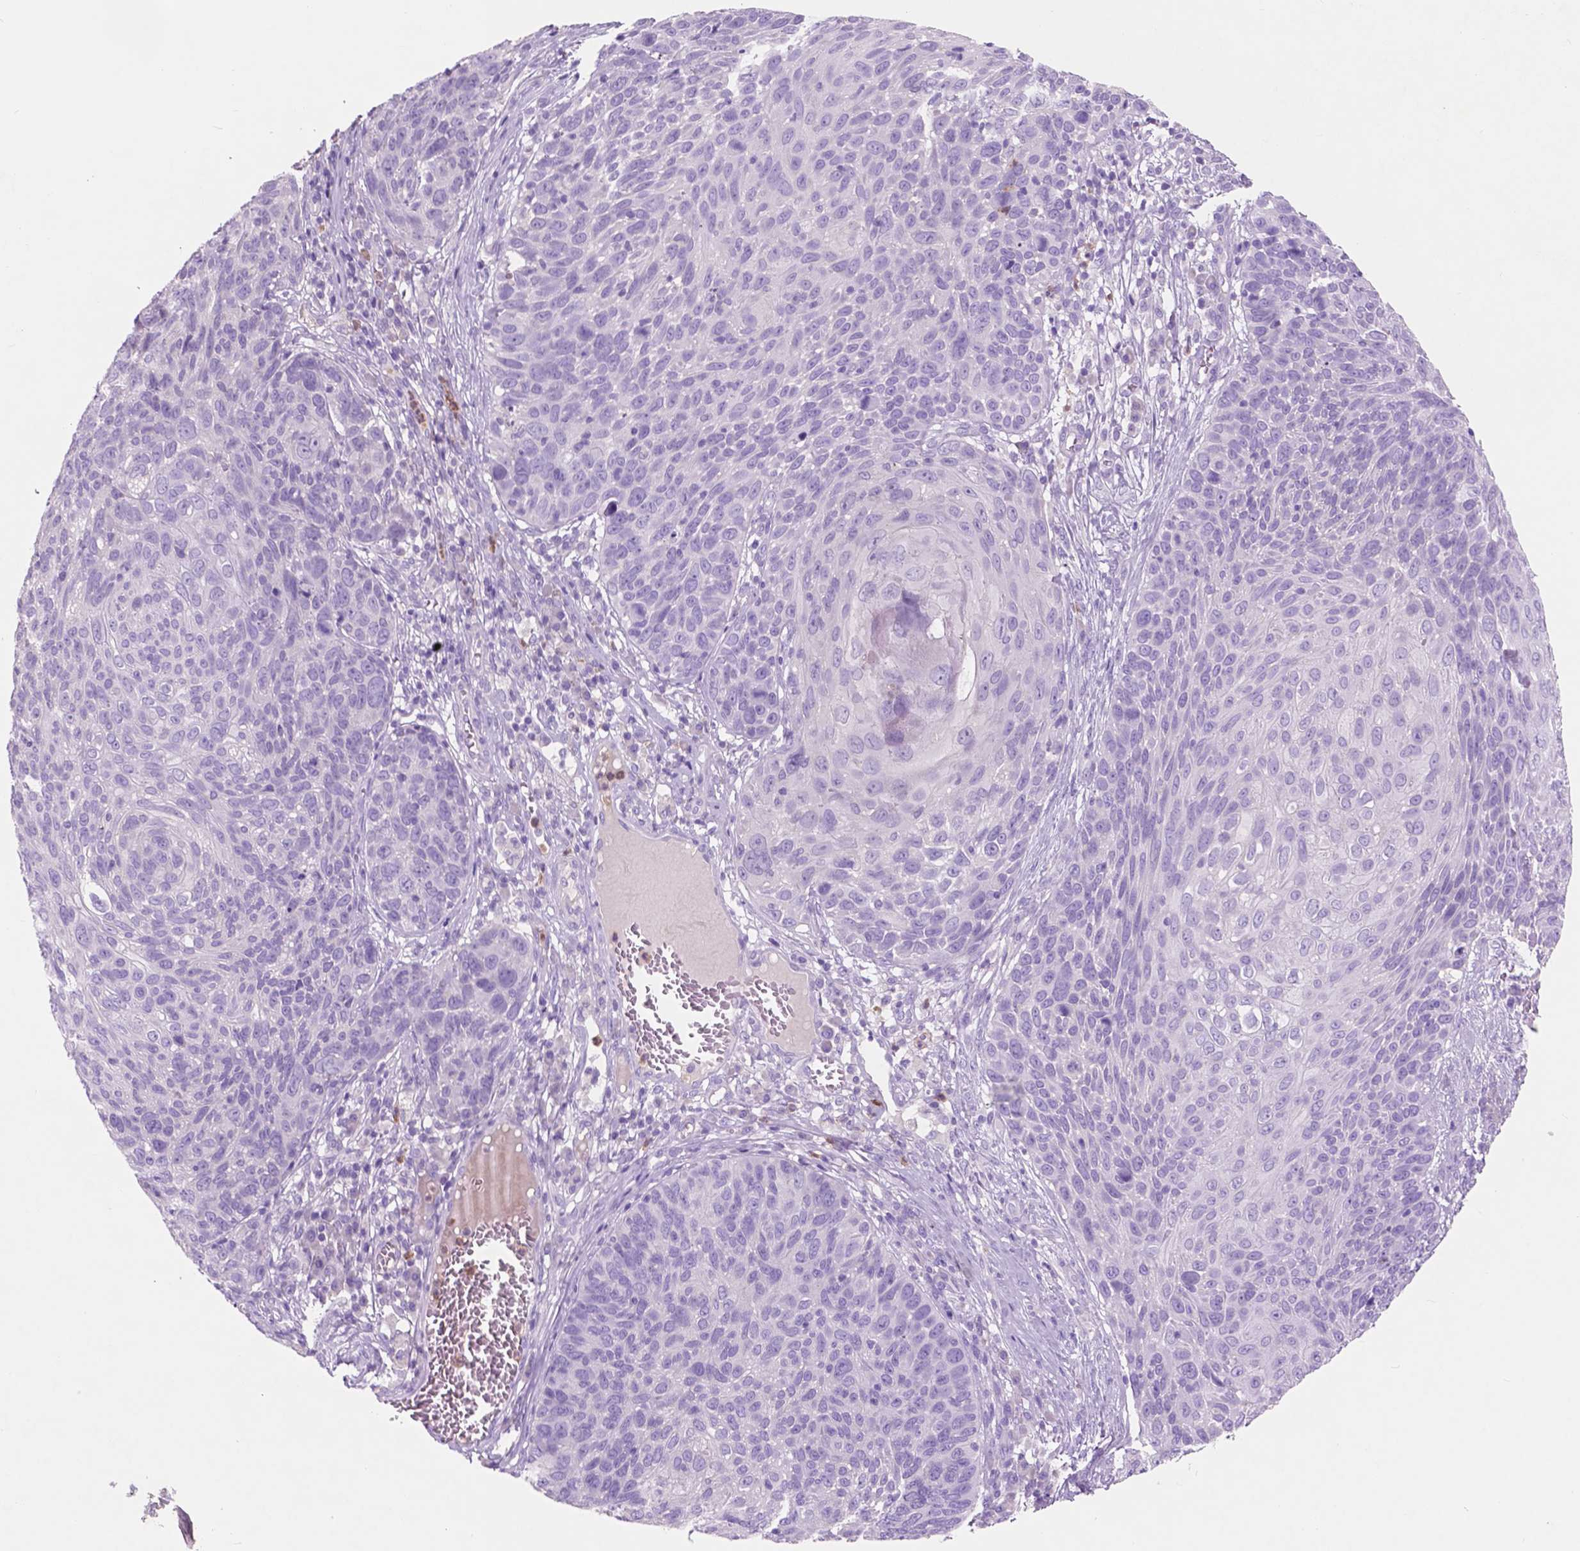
{"staining": {"intensity": "negative", "quantity": "none", "location": "none"}, "tissue": "skin cancer", "cell_type": "Tumor cells", "image_type": "cancer", "snomed": [{"axis": "morphology", "description": "Squamous cell carcinoma, NOS"}, {"axis": "topography", "description": "Skin"}], "caption": "There is no significant positivity in tumor cells of skin cancer.", "gene": "CUZD1", "patient": {"sex": "male", "age": 92}}